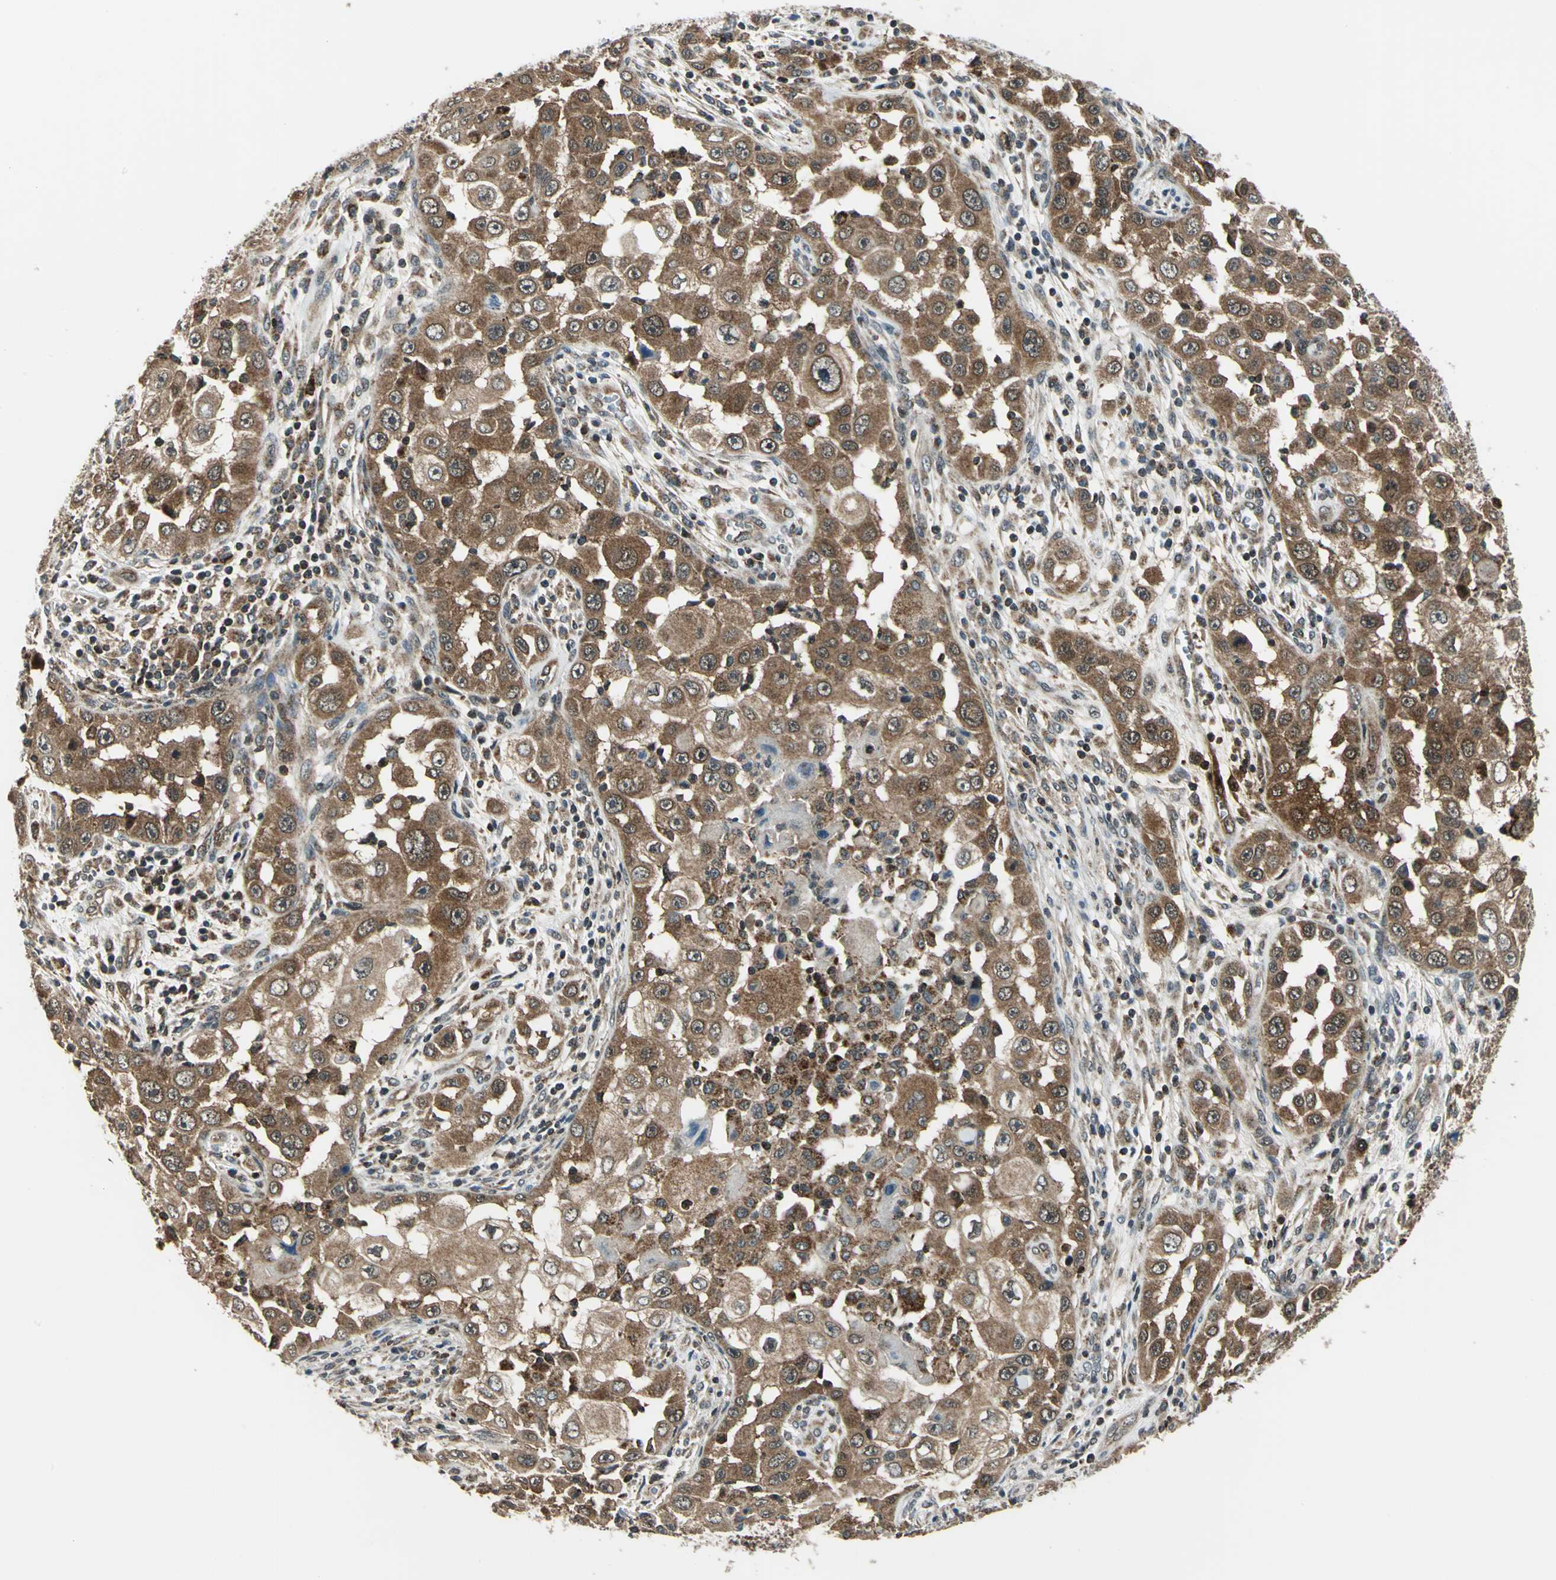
{"staining": {"intensity": "moderate", "quantity": ">75%", "location": "cytoplasmic/membranous"}, "tissue": "head and neck cancer", "cell_type": "Tumor cells", "image_type": "cancer", "snomed": [{"axis": "morphology", "description": "Carcinoma, NOS"}, {"axis": "topography", "description": "Head-Neck"}], "caption": "Protein expression analysis of human head and neck cancer (carcinoma) reveals moderate cytoplasmic/membranous staining in approximately >75% of tumor cells.", "gene": "NUDT2", "patient": {"sex": "male", "age": 87}}